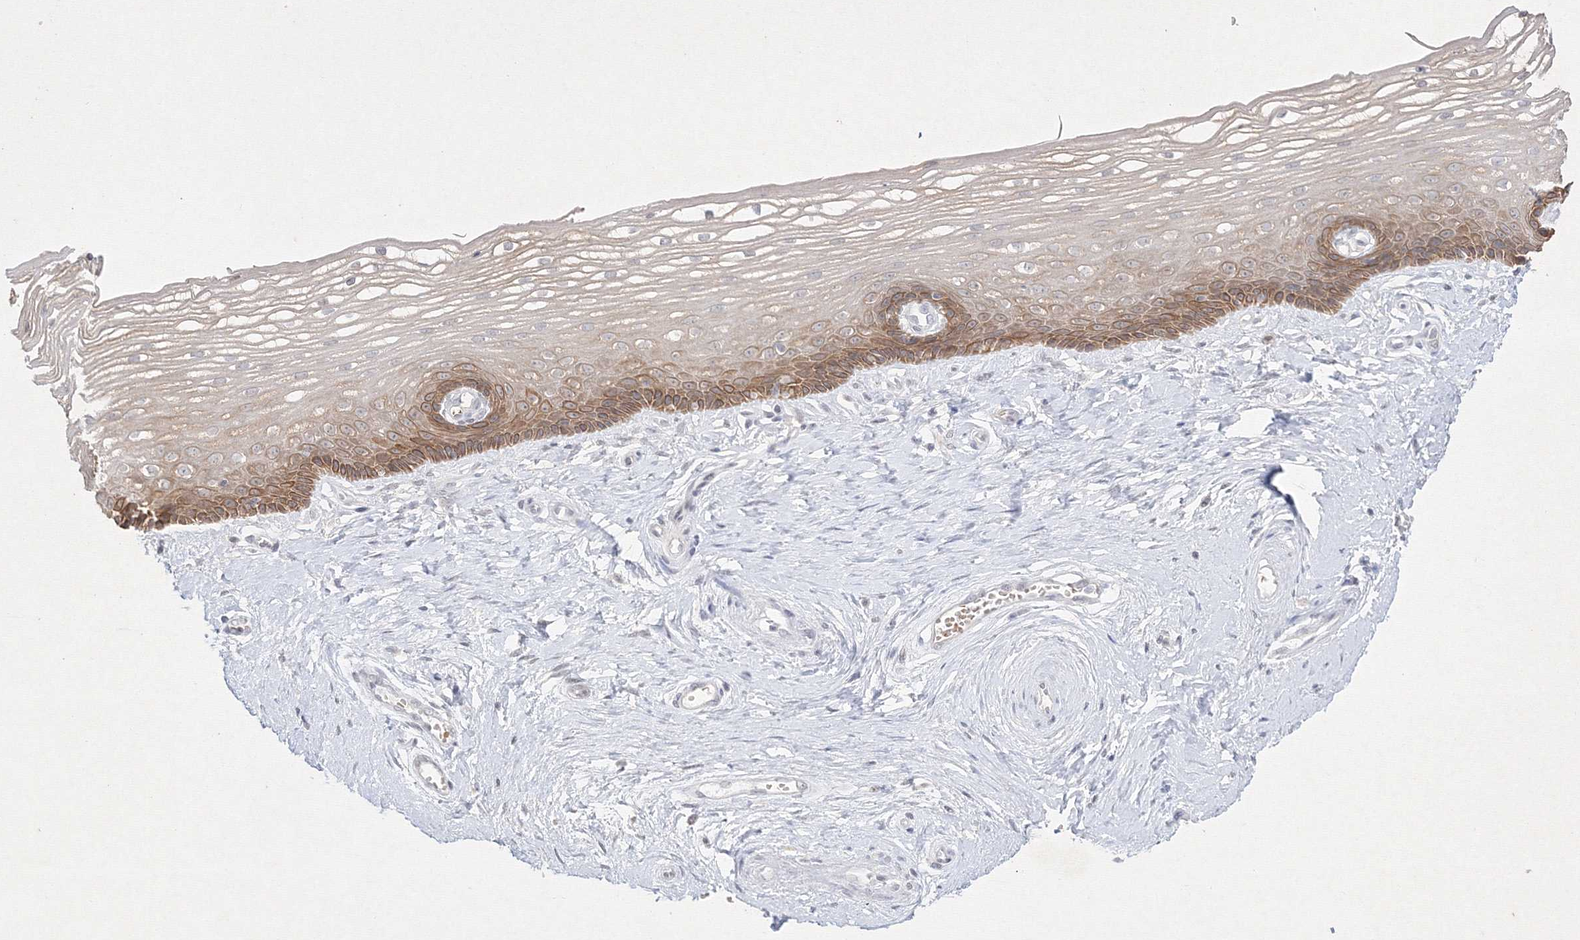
{"staining": {"intensity": "moderate", "quantity": ">75%", "location": "cytoplasmic/membranous"}, "tissue": "vagina", "cell_type": "Squamous epithelial cells", "image_type": "normal", "snomed": [{"axis": "morphology", "description": "Normal tissue, NOS"}, {"axis": "topography", "description": "Vagina"}], "caption": "IHC photomicrograph of benign vagina: human vagina stained using immunohistochemistry (IHC) displays medium levels of moderate protein expression localized specifically in the cytoplasmic/membranous of squamous epithelial cells, appearing as a cytoplasmic/membranous brown color.", "gene": "NXPE3", "patient": {"sex": "female", "age": 46}}